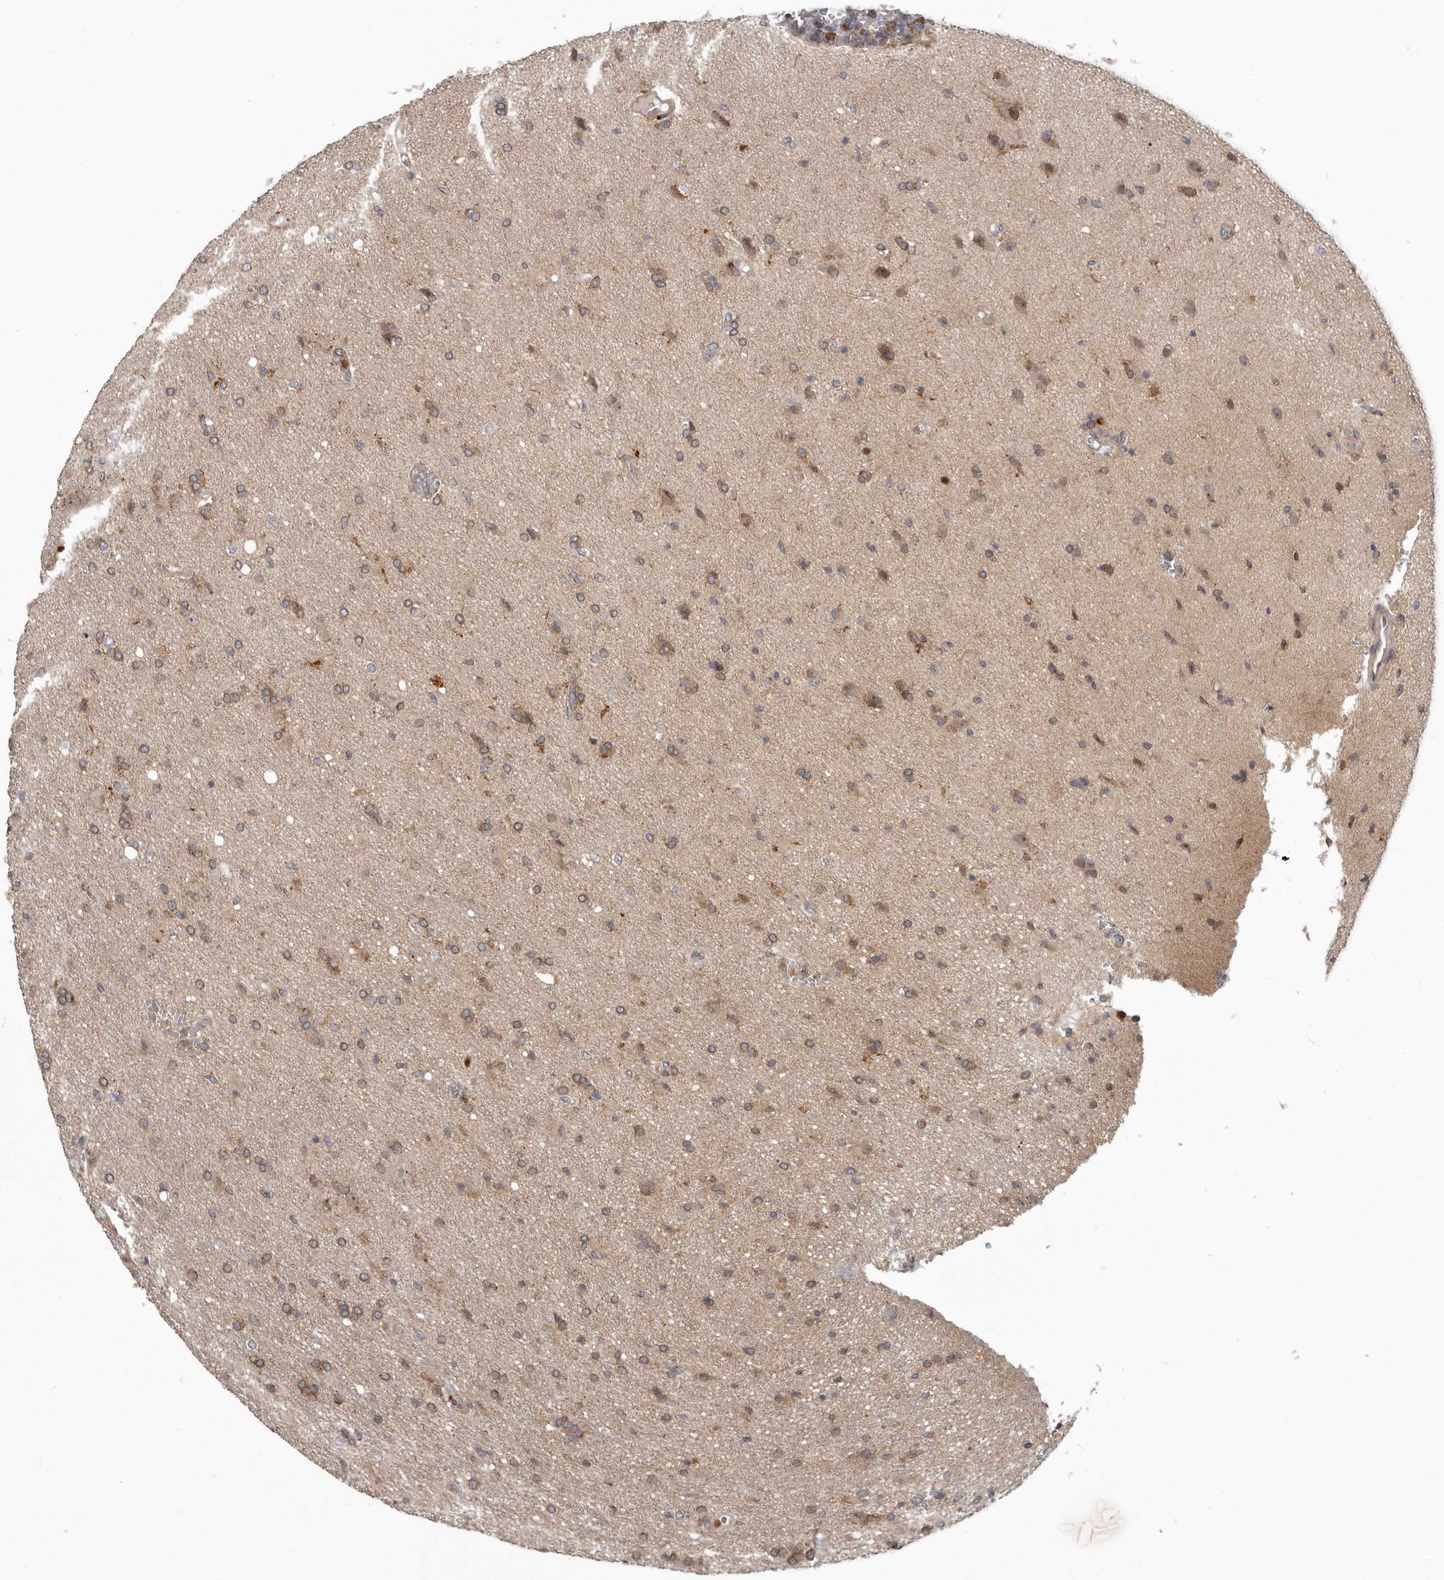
{"staining": {"intensity": "moderate", "quantity": ">75%", "location": "cytoplasmic/membranous"}, "tissue": "glioma", "cell_type": "Tumor cells", "image_type": "cancer", "snomed": [{"axis": "morphology", "description": "Glioma, malignant, High grade"}, {"axis": "topography", "description": "Brain"}], "caption": "Protein positivity by IHC shows moderate cytoplasmic/membranous positivity in about >75% of tumor cells in glioma.", "gene": "FGFR4", "patient": {"sex": "female", "age": 57}}